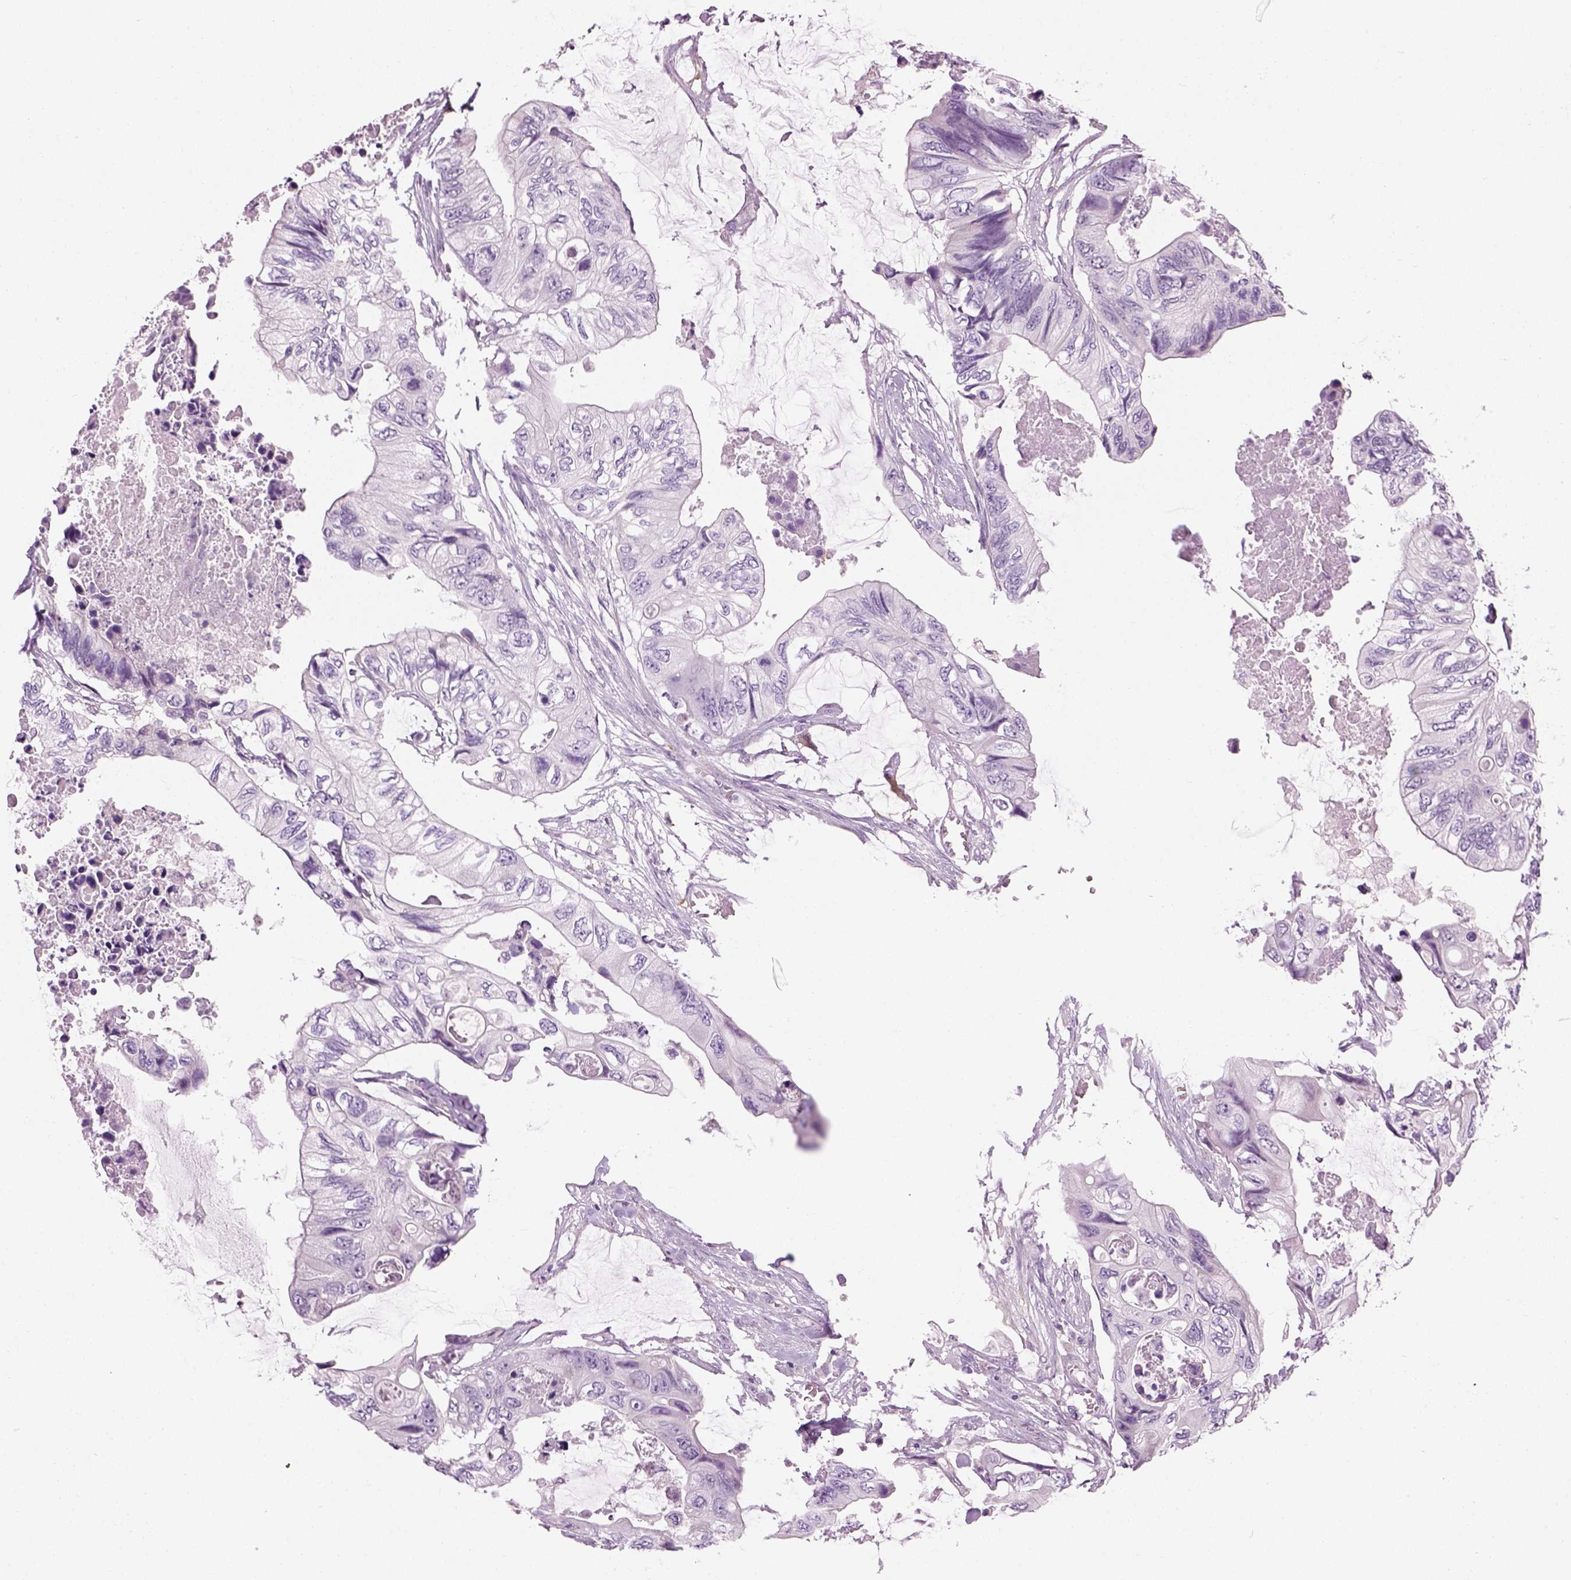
{"staining": {"intensity": "negative", "quantity": "none", "location": "none"}, "tissue": "colorectal cancer", "cell_type": "Tumor cells", "image_type": "cancer", "snomed": [{"axis": "morphology", "description": "Adenocarcinoma, NOS"}, {"axis": "topography", "description": "Rectum"}], "caption": "Tumor cells show no significant protein positivity in adenocarcinoma (colorectal). (DAB immunohistochemistry, high magnification).", "gene": "CIBAR2", "patient": {"sex": "male", "age": 63}}